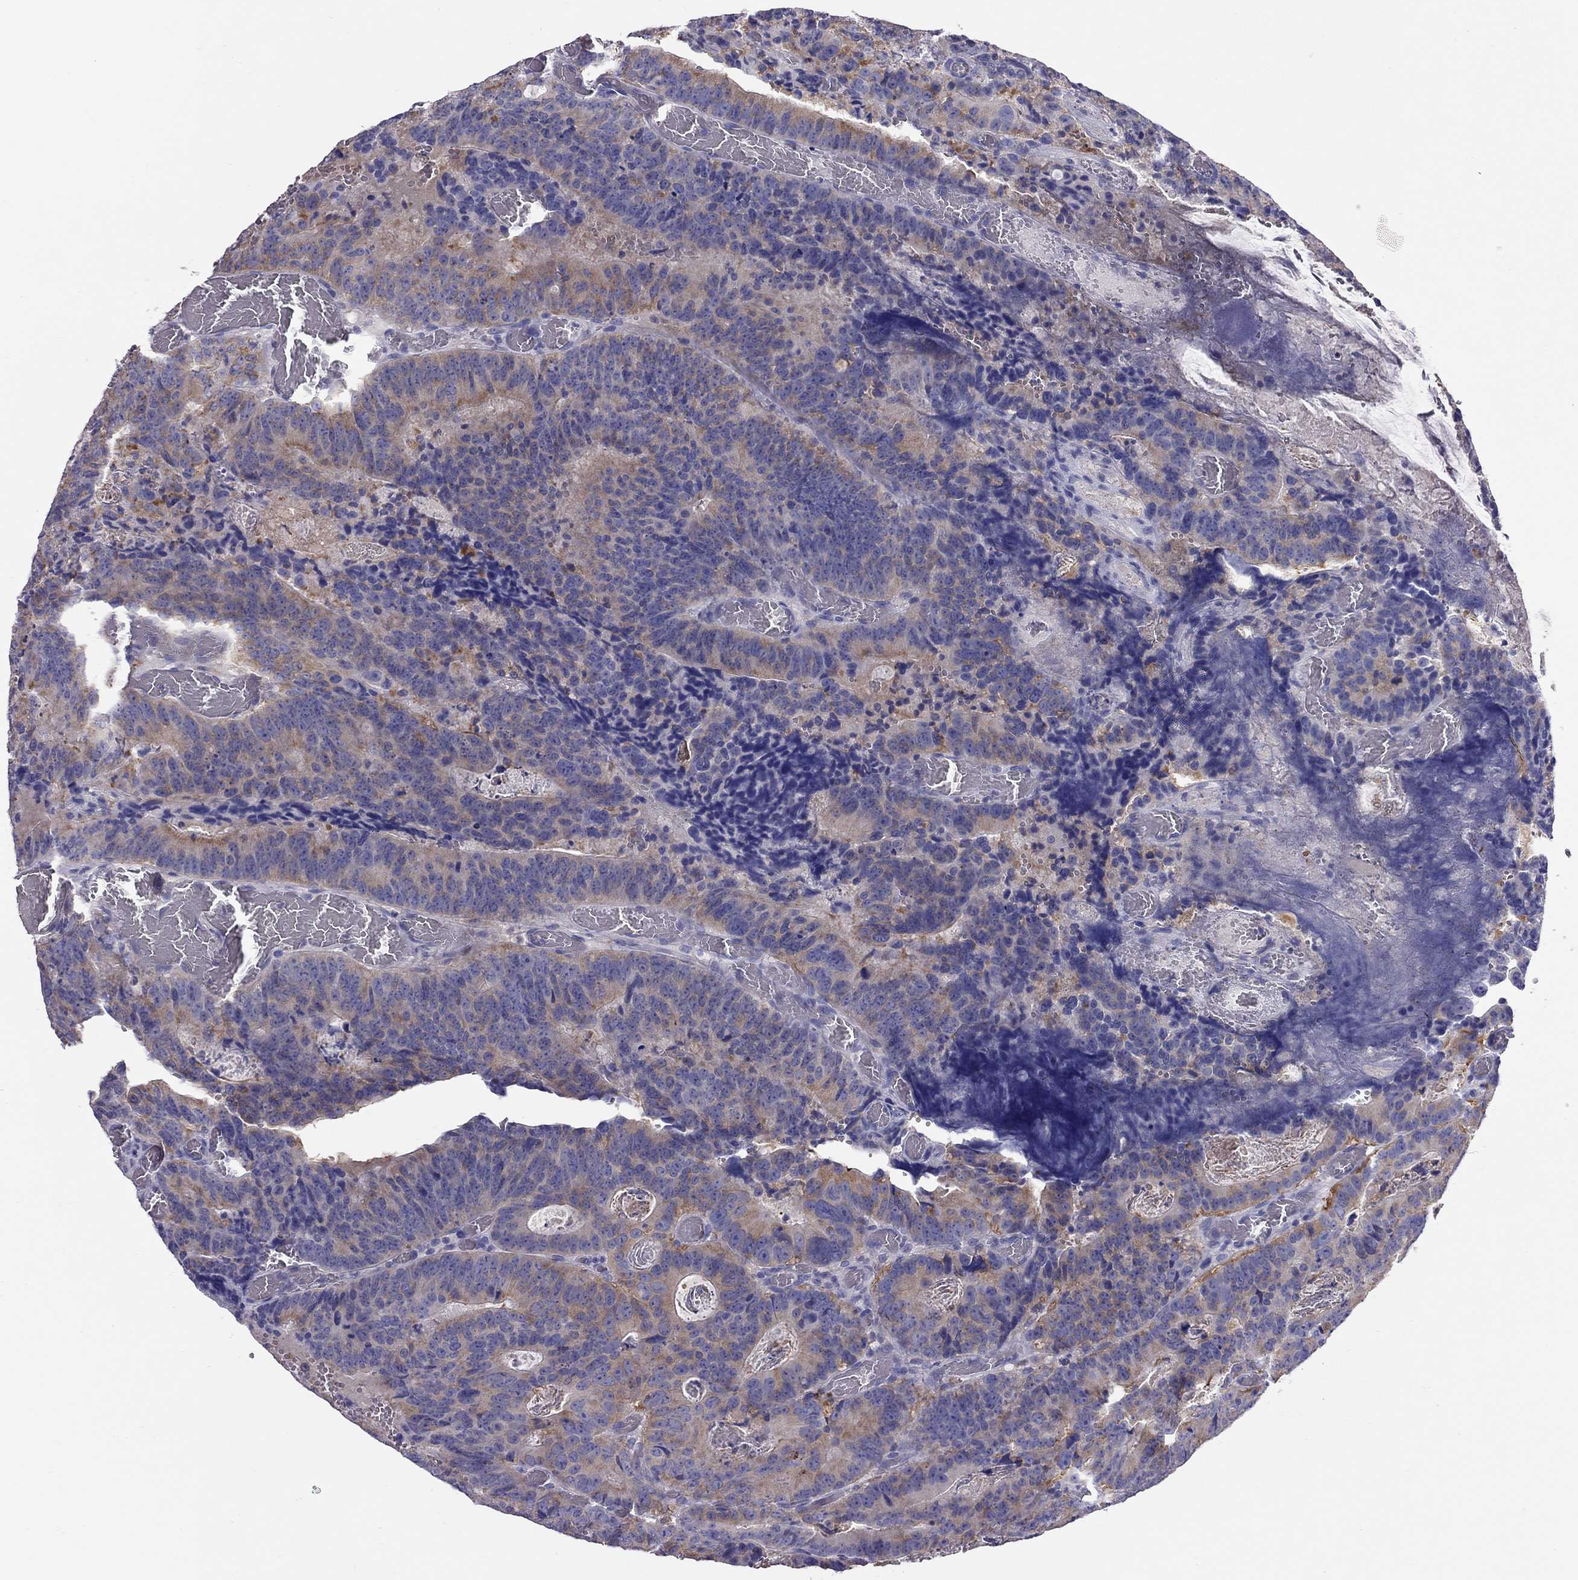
{"staining": {"intensity": "moderate", "quantity": ">75%", "location": "cytoplasmic/membranous"}, "tissue": "colorectal cancer", "cell_type": "Tumor cells", "image_type": "cancer", "snomed": [{"axis": "morphology", "description": "Adenocarcinoma, NOS"}, {"axis": "topography", "description": "Colon"}], "caption": "Immunohistochemistry image of human colorectal adenocarcinoma stained for a protein (brown), which demonstrates medium levels of moderate cytoplasmic/membranous expression in approximately >75% of tumor cells.", "gene": "ALOX15B", "patient": {"sex": "female", "age": 82}}